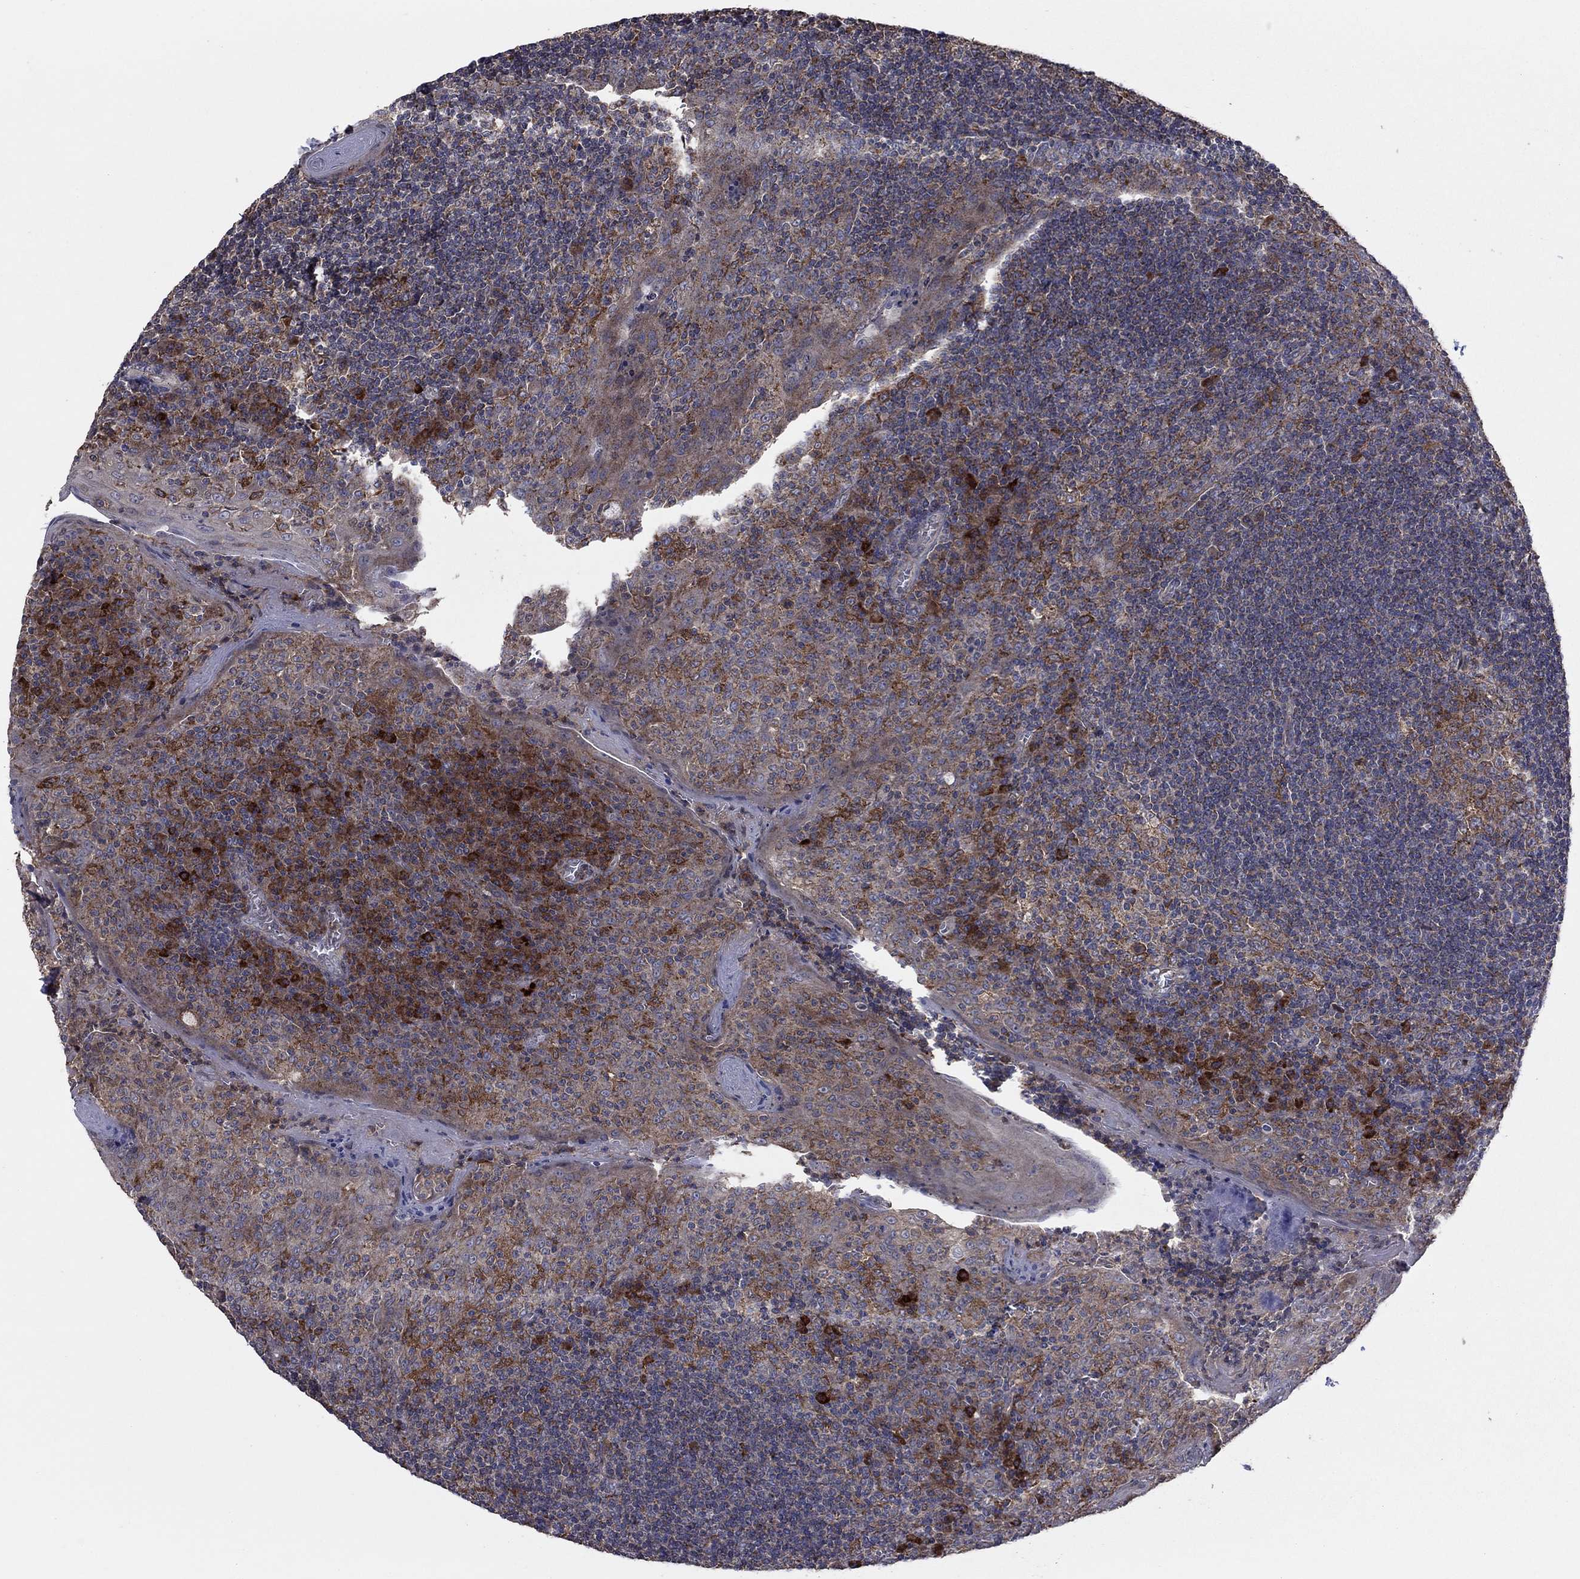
{"staining": {"intensity": "strong", "quantity": "25%-75%", "location": "cytoplasmic/membranous"}, "tissue": "tonsil", "cell_type": "Germinal center cells", "image_type": "normal", "snomed": [{"axis": "morphology", "description": "Normal tissue, NOS"}, {"axis": "topography", "description": "Tonsil"}], "caption": "A histopathology image showing strong cytoplasmic/membranous expression in about 25%-75% of germinal center cells in benign tonsil, as visualized by brown immunohistochemical staining.", "gene": "MEA1", "patient": {"sex": "female", "age": 13}}